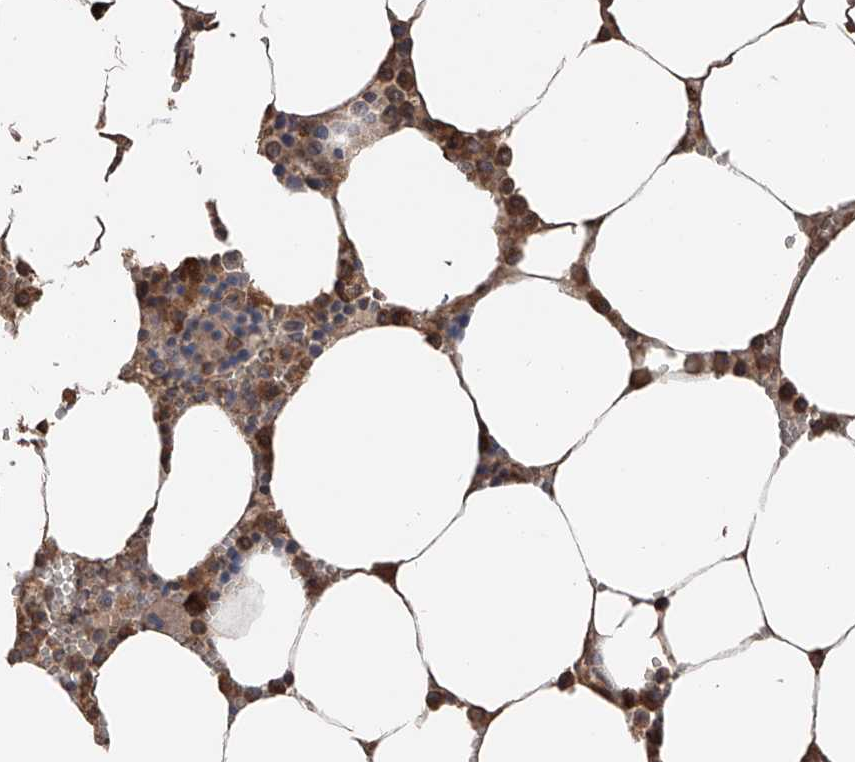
{"staining": {"intensity": "moderate", "quantity": "25%-75%", "location": "cytoplasmic/membranous"}, "tissue": "bone marrow", "cell_type": "Hematopoietic cells", "image_type": "normal", "snomed": [{"axis": "morphology", "description": "Normal tissue, NOS"}, {"axis": "topography", "description": "Bone marrow"}], "caption": "Bone marrow stained with DAB (3,3'-diaminobenzidine) IHC demonstrates medium levels of moderate cytoplasmic/membranous staining in about 25%-75% of hematopoietic cells.", "gene": "FAM135A", "patient": {"sex": "male", "age": 70}}